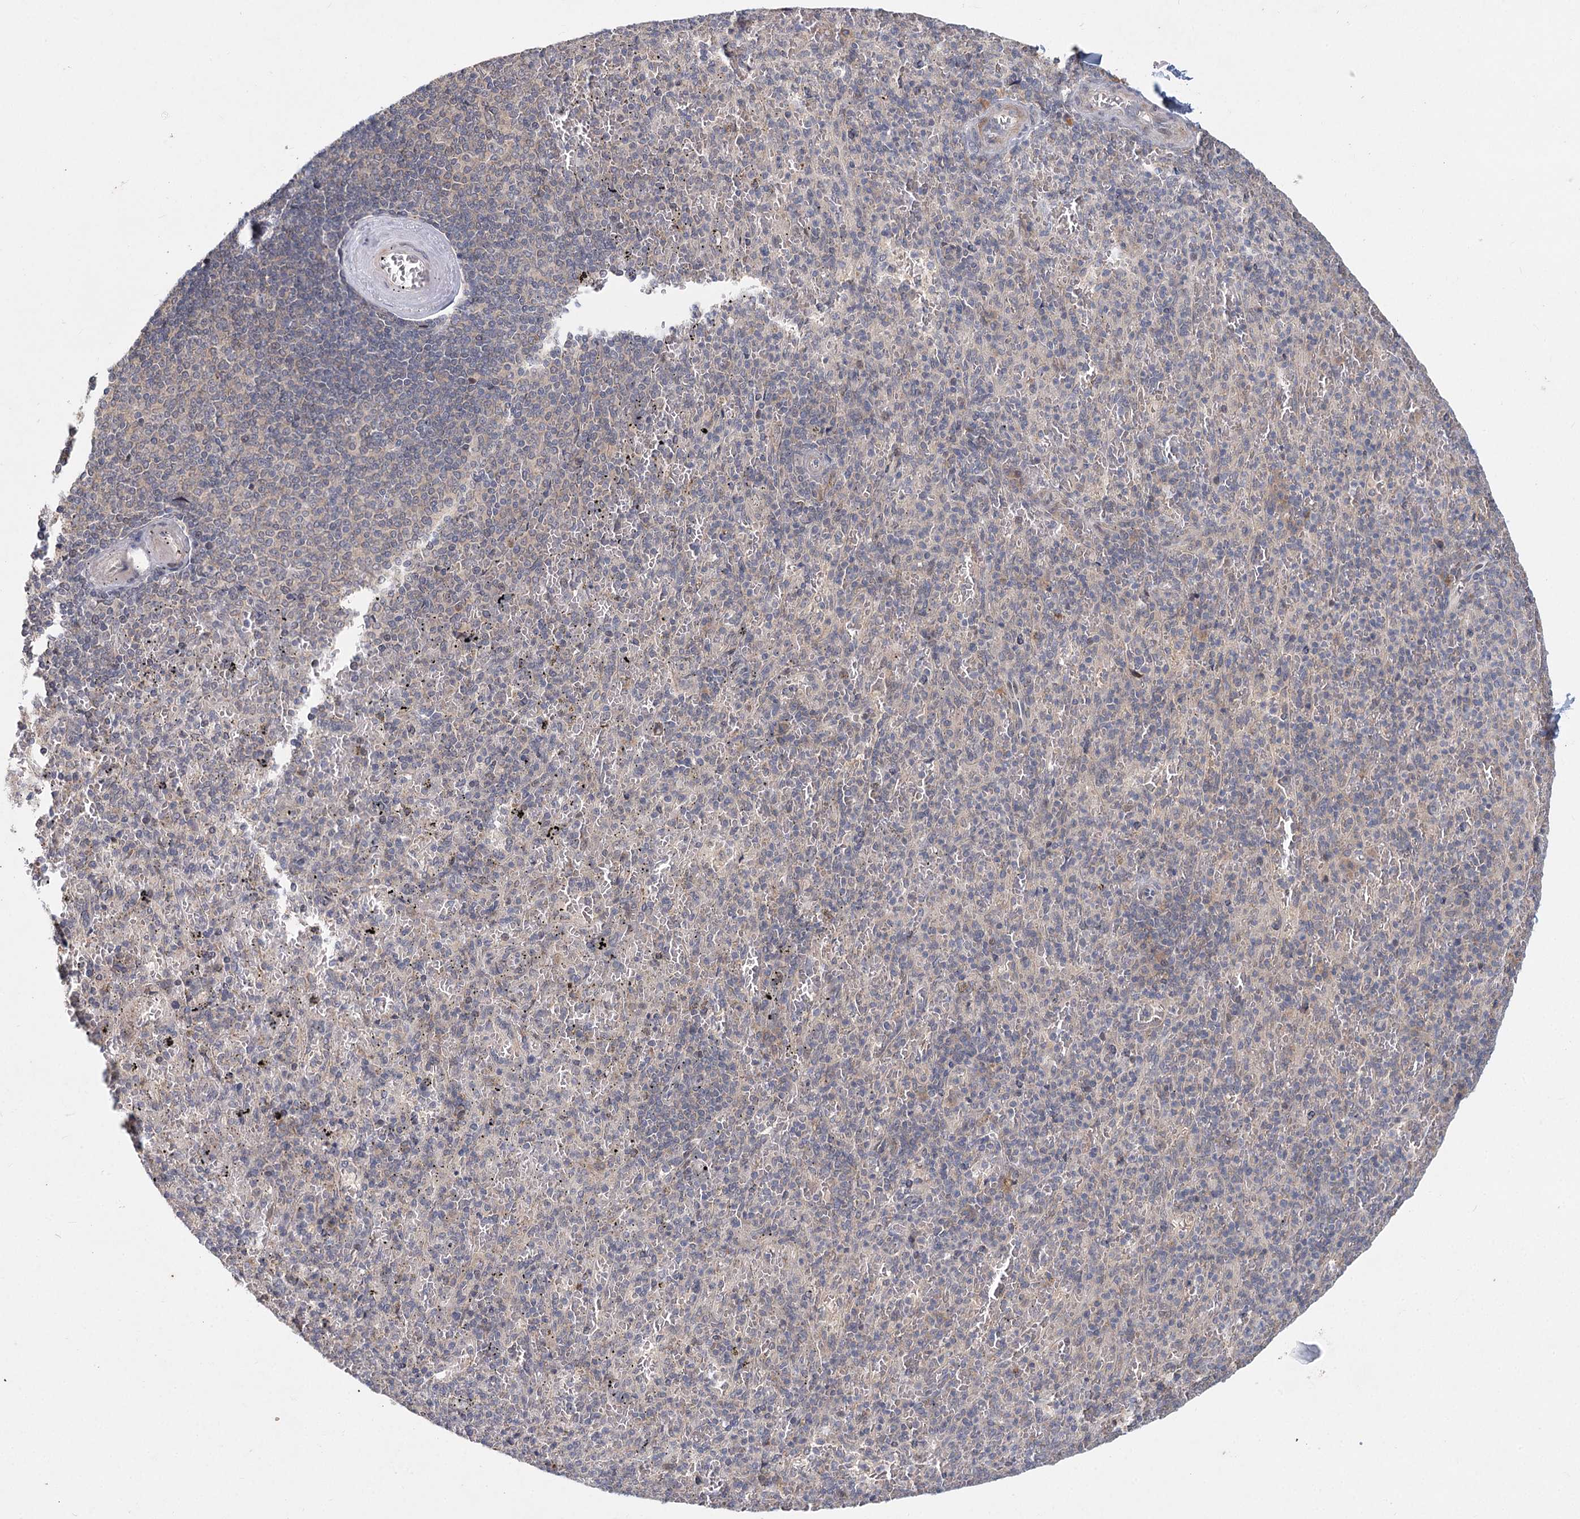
{"staining": {"intensity": "negative", "quantity": "none", "location": "none"}, "tissue": "spleen", "cell_type": "Cells in red pulp", "image_type": "normal", "snomed": [{"axis": "morphology", "description": "Normal tissue, NOS"}, {"axis": "topography", "description": "Spleen"}], "caption": "This is a micrograph of immunohistochemistry (IHC) staining of unremarkable spleen, which shows no staining in cells in red pulp.", "gene": "AP3B1", "patient": {"sex": "male", "age": 82}}